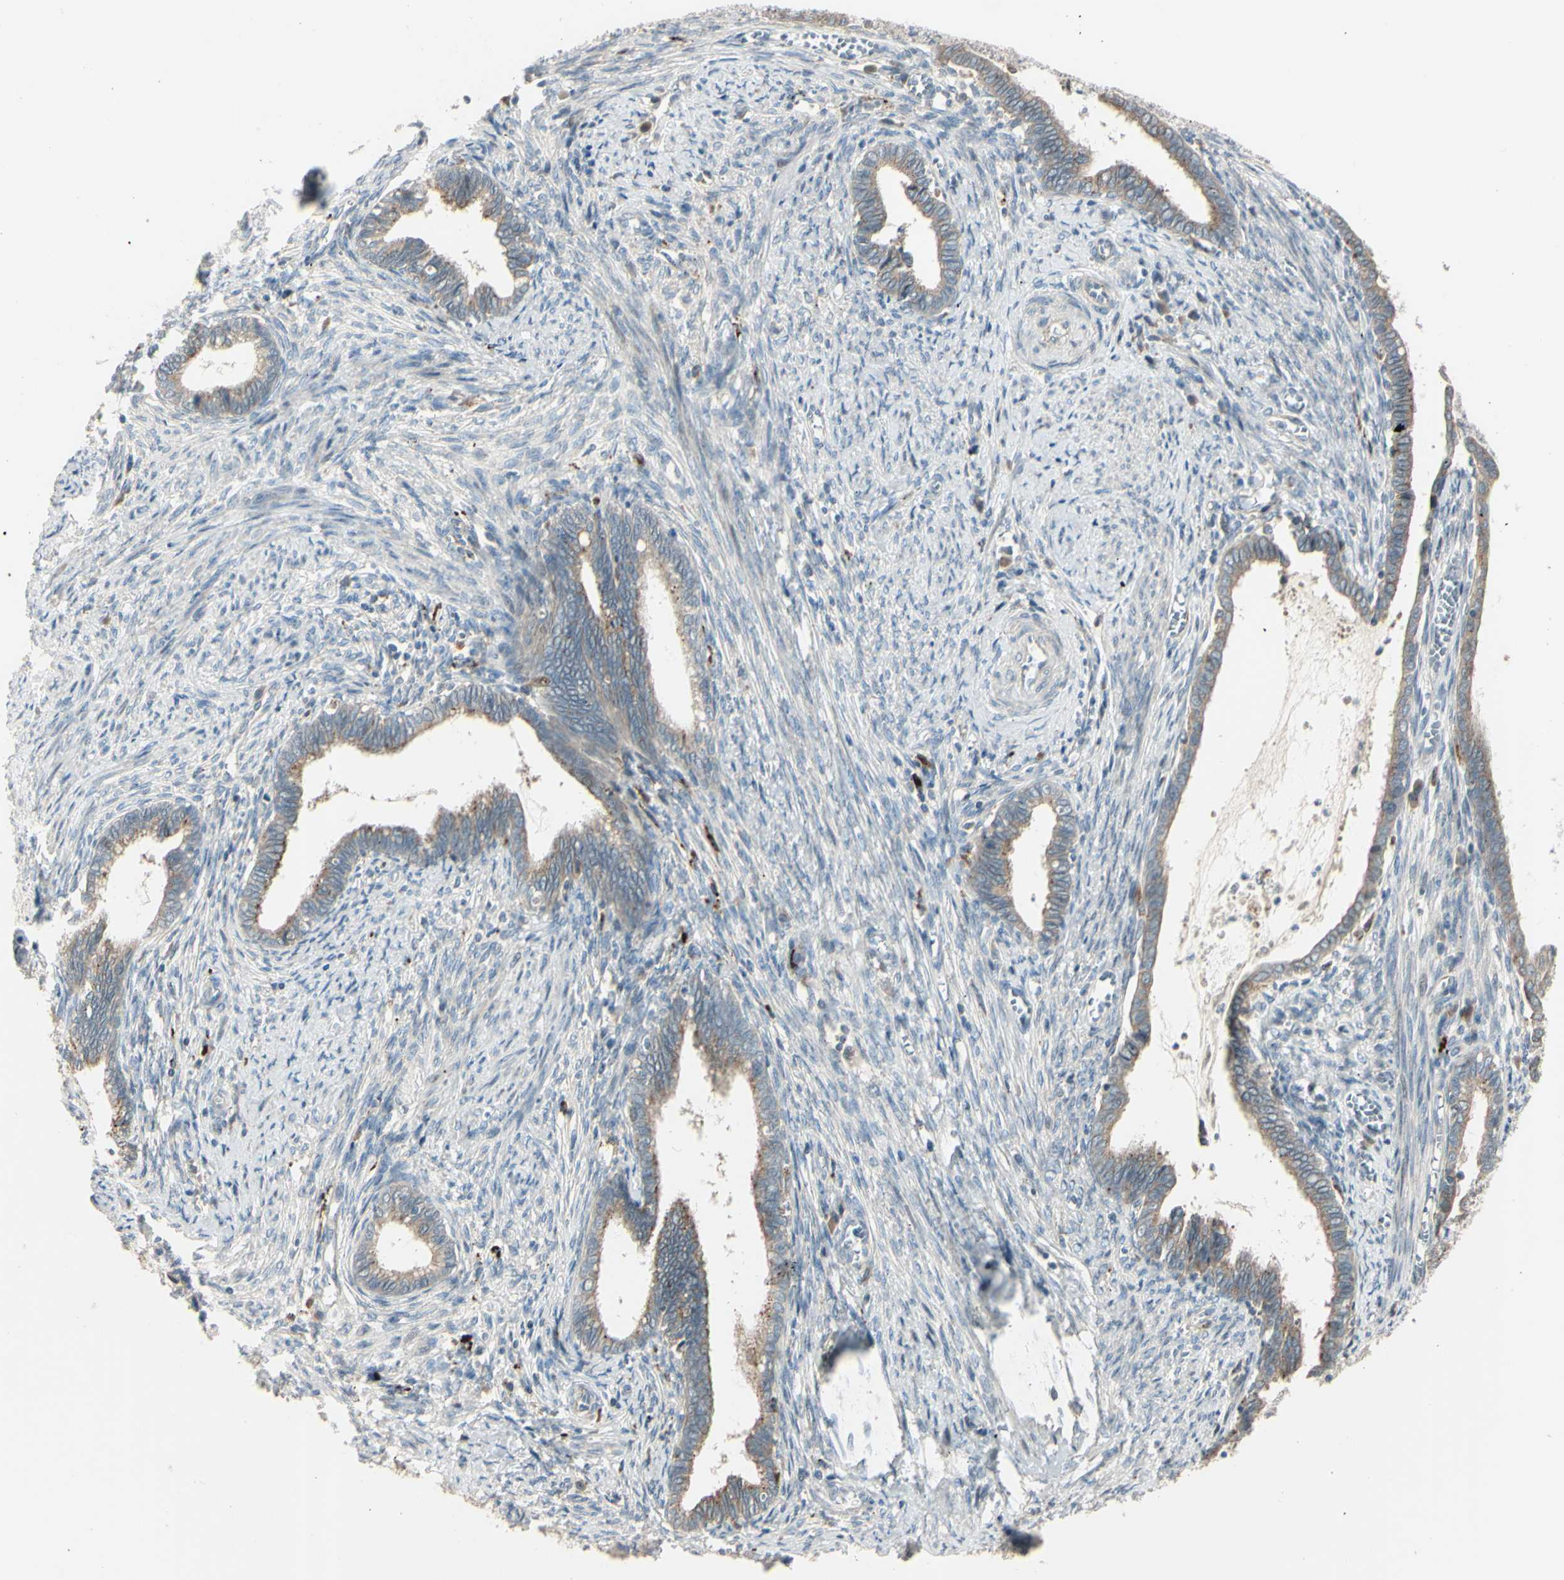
{"staining": {"intensity": "weak", "quantity": ">75%", "location": "cytoplasmic/membranous"}, "tissue": "cervical cancer", "cell_type": "Tumor cells", "image_type": "cancer", "snomed": [{"axis": "morphology", "description": "Adenocarcinoma, NOS"}, {"axis": "topography", "description": "Cervix"}], "caption": "Human cervical cancer (adenocarcinoma) stained with a protein marker demonstrates weak staining in tumor cells.", "gene": "NDFIP1", "patient": {"sex": "female", "age": 44}}